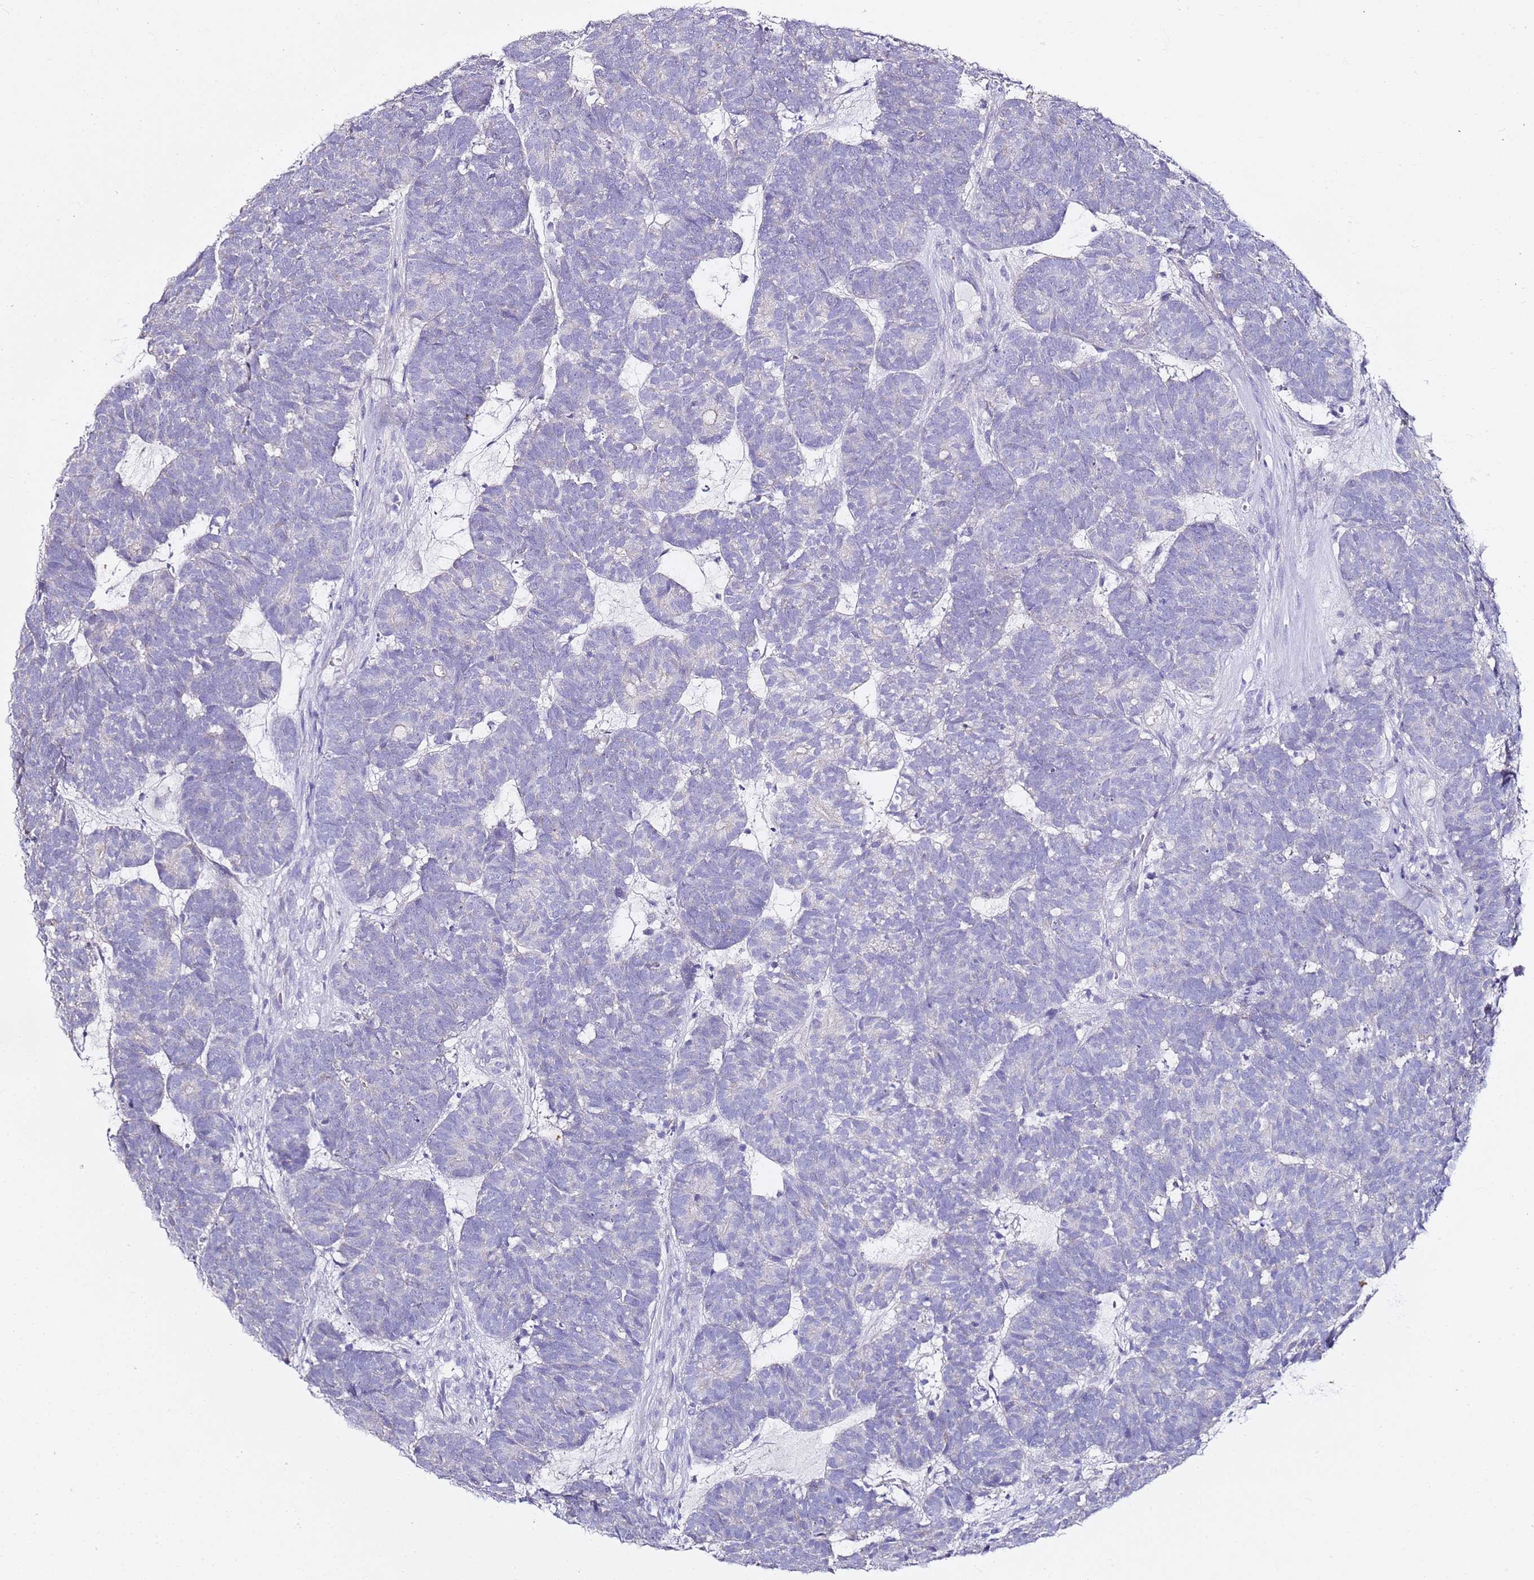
{"staining": {"intensity": "negative", "quantity": "none", "location": "none"}, "tissue": "head and neck cancer", "cell_type": "Tumor cells", "image_type": "cancer", "snomed": [{"axis": "morphology", "description": "Adenocarcinoma, NOS"}, {"axis": "topography", "description": "Head-Neck"}], "caption": "DAB immunohistochemical staining of adenocarcinoma (head and neck) reveals no significant staining in tumor cells.", "gene": "MYBPC3", "patient": {"sex": "female", "age": 81}}